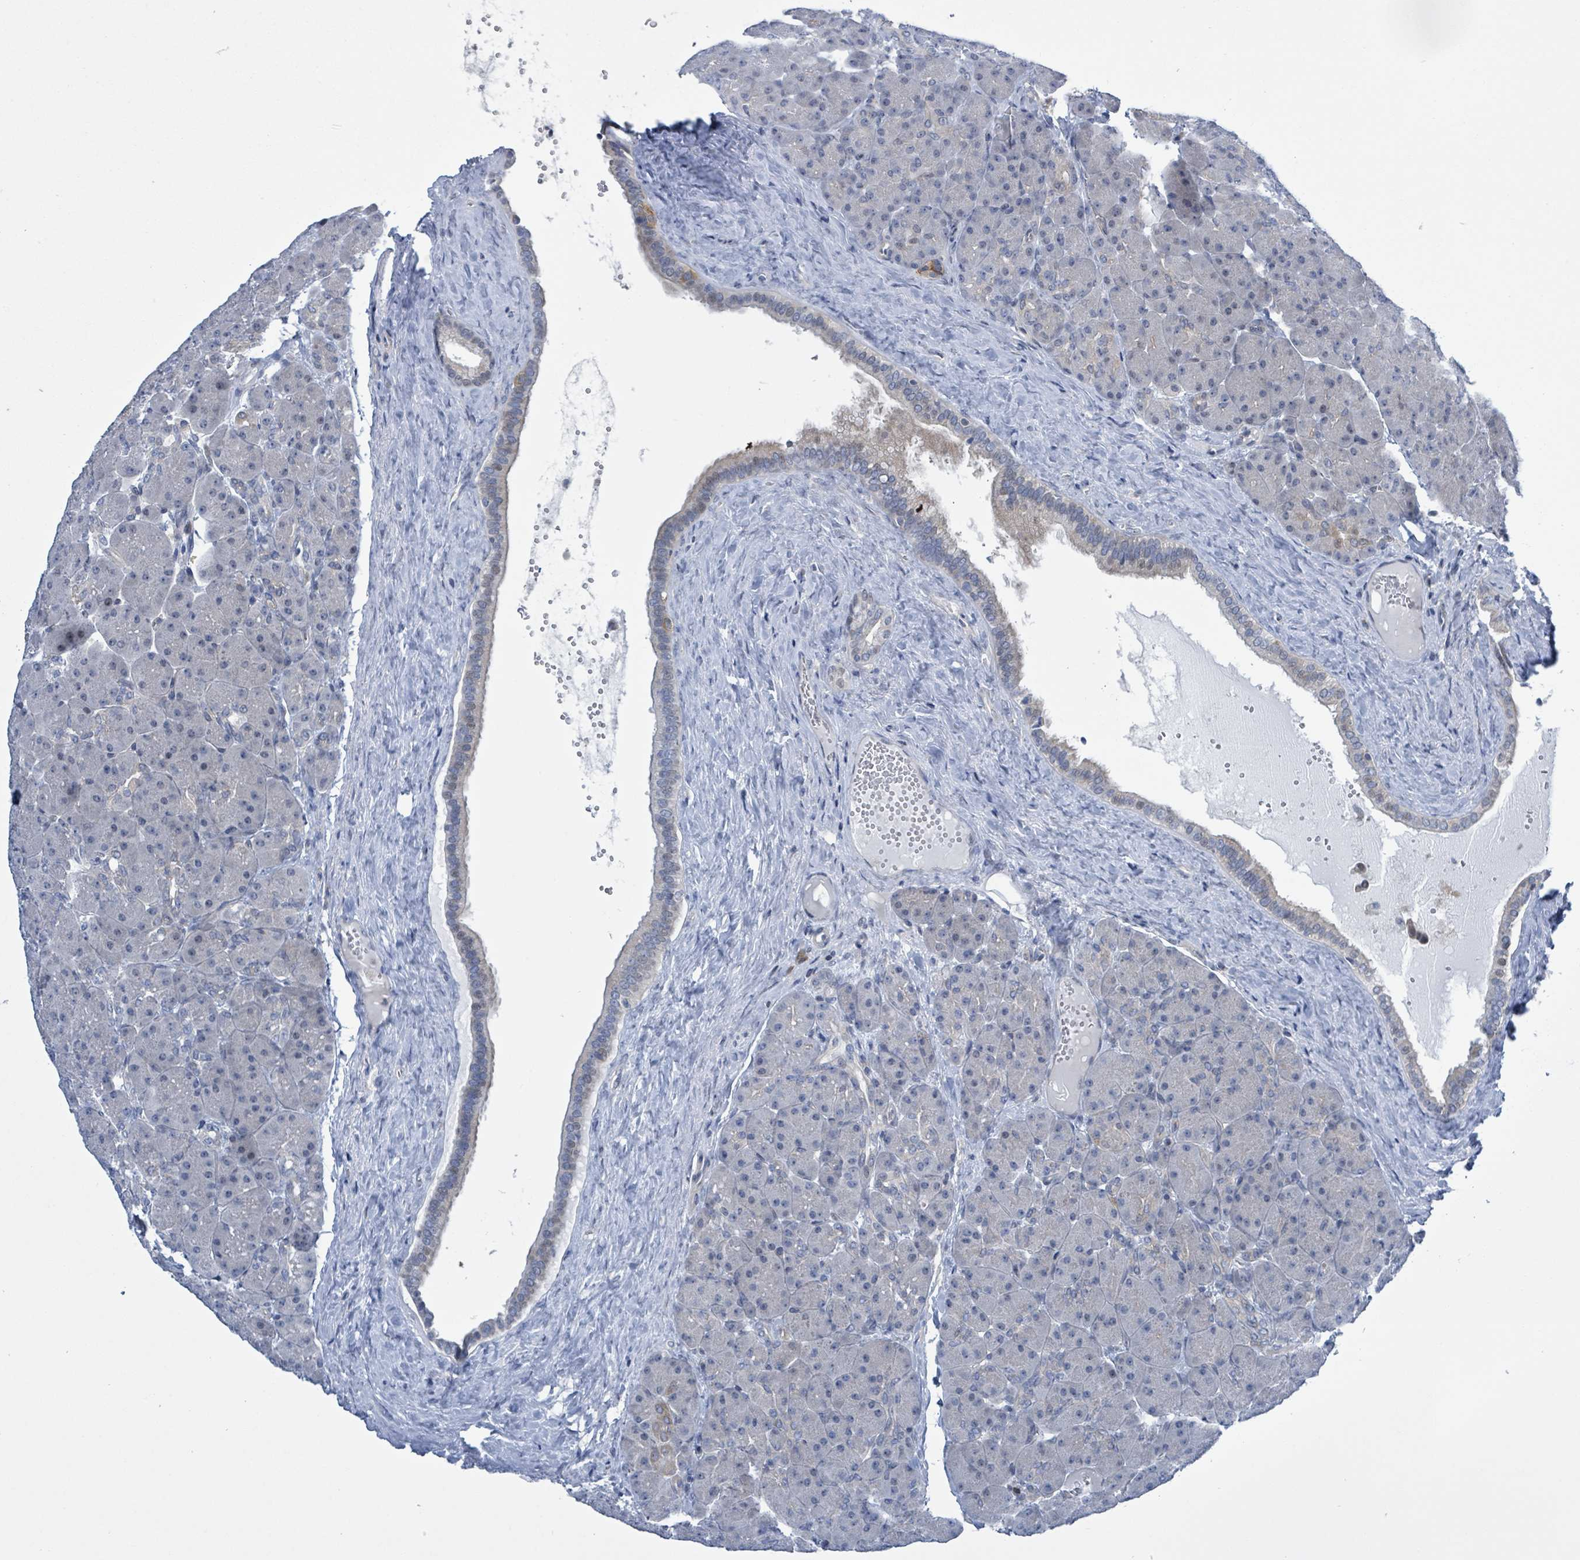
{"staining": {"intensity": "negative", "quantity": "none", "location": "none"}, "tissue": "pancreas", "cell_type": "Exocrine glandular cells", "image_type": "normal", "snomed": [{"axis": "morphology", "description": "Normal tissue, NOS"}, {"axis": "topography", "description": "Pancreas"}], "caption": "A histopathology image of human pancreas is negative for staining in exocrine glandular cells. (IHC, brightfield microscopy, high magnification).", "gene": "DGKZ", "patient": {"sex": "male", "age": 66}}